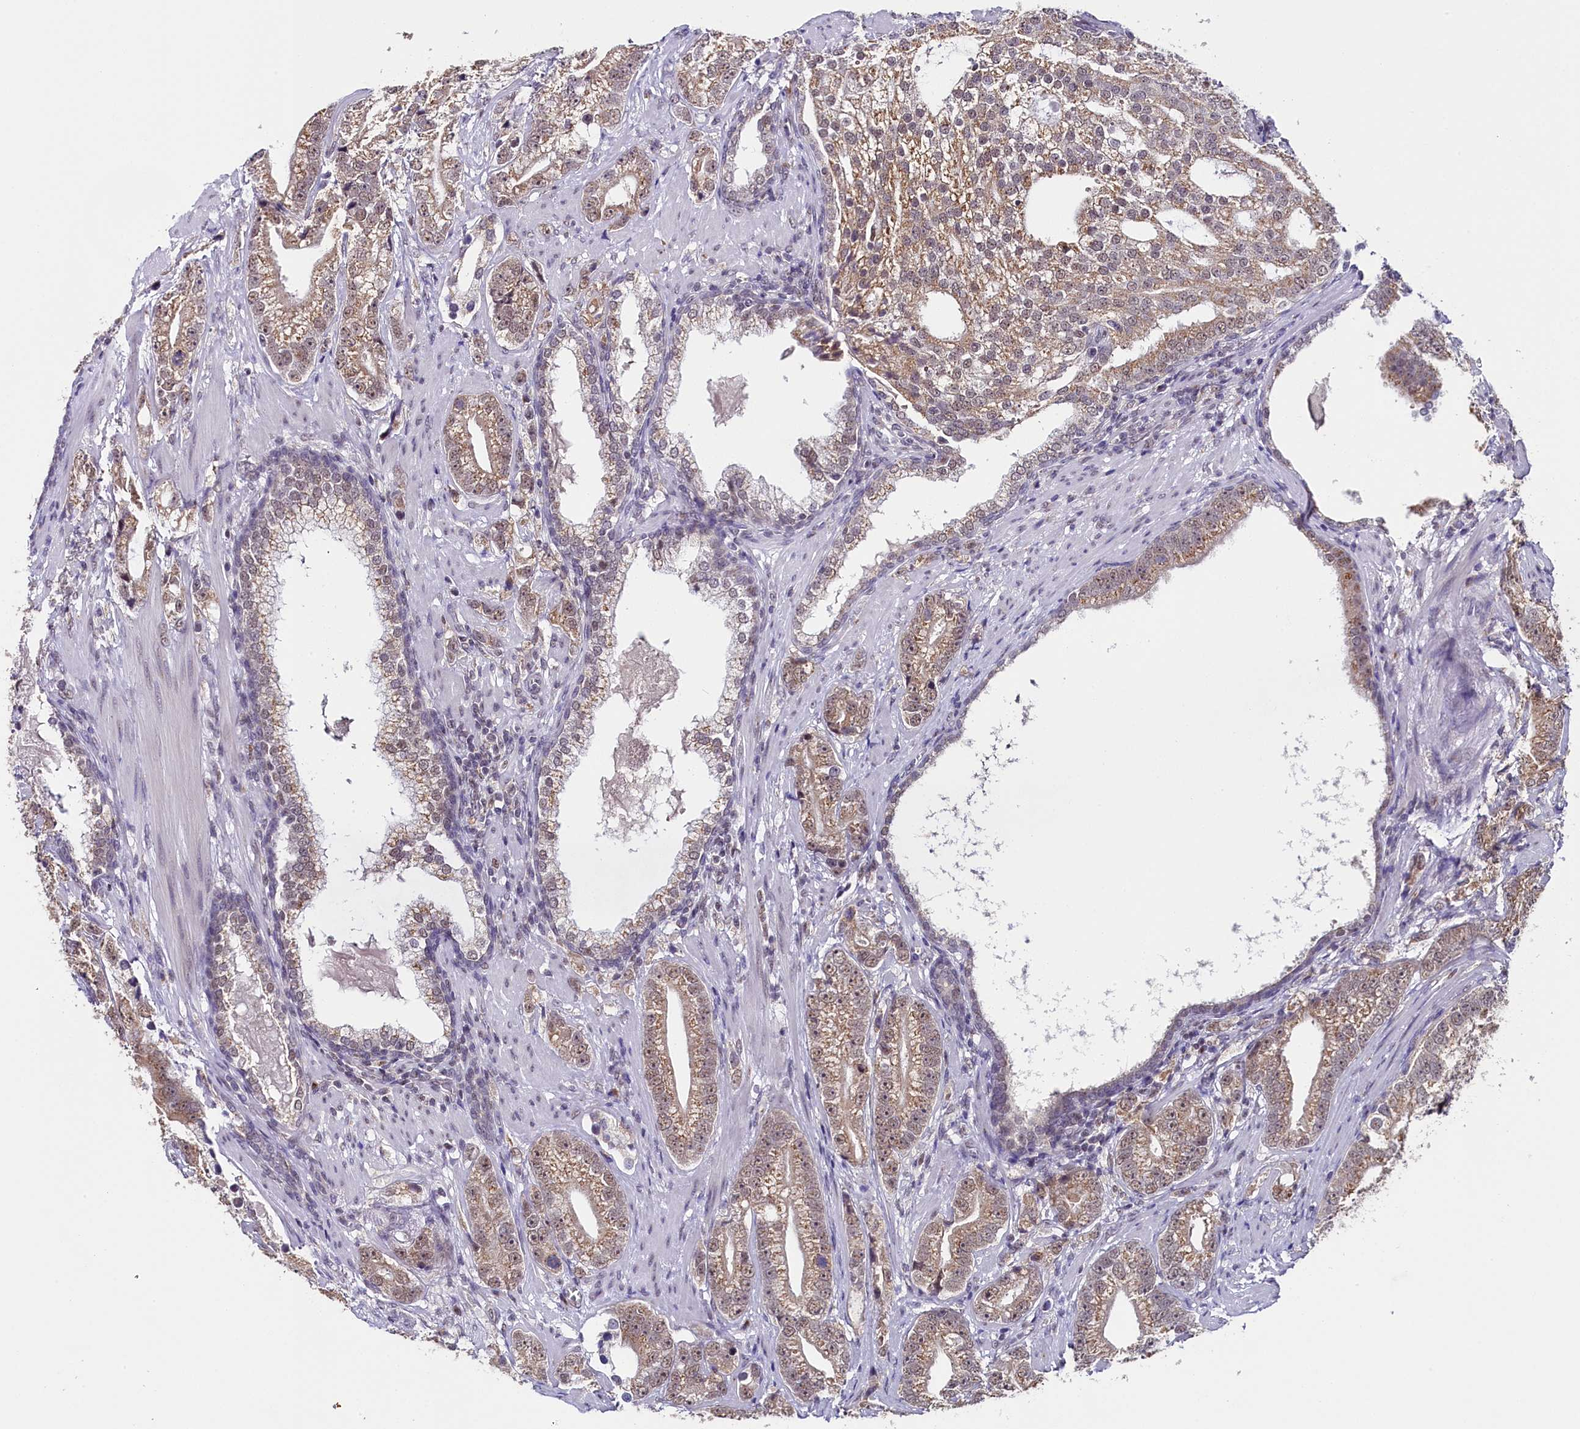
{"staining": {"intensity": "moderate", "quantity": "25%-75%", "location": "cytoplasmic/membranous,nuclear"}, "tissue": "prostate cancer", "cell_type": "Tumor cells", "image_type": "cancer", "snomed": [{"axis": "morphology", "description": "Adenocarcinoma, High grade"}, {"axis": "topography", "description": "Prostate"}], "caption": "Immunohistochemical staining of prostate adenocarcinoma (high-grade) exhibits moderate cytoplasmic/membranous and nuclear protein expression in about 25%-75% of tumor cells.", "gene": "NCBP1", "patient": {"sex": "male", "age": 75}}